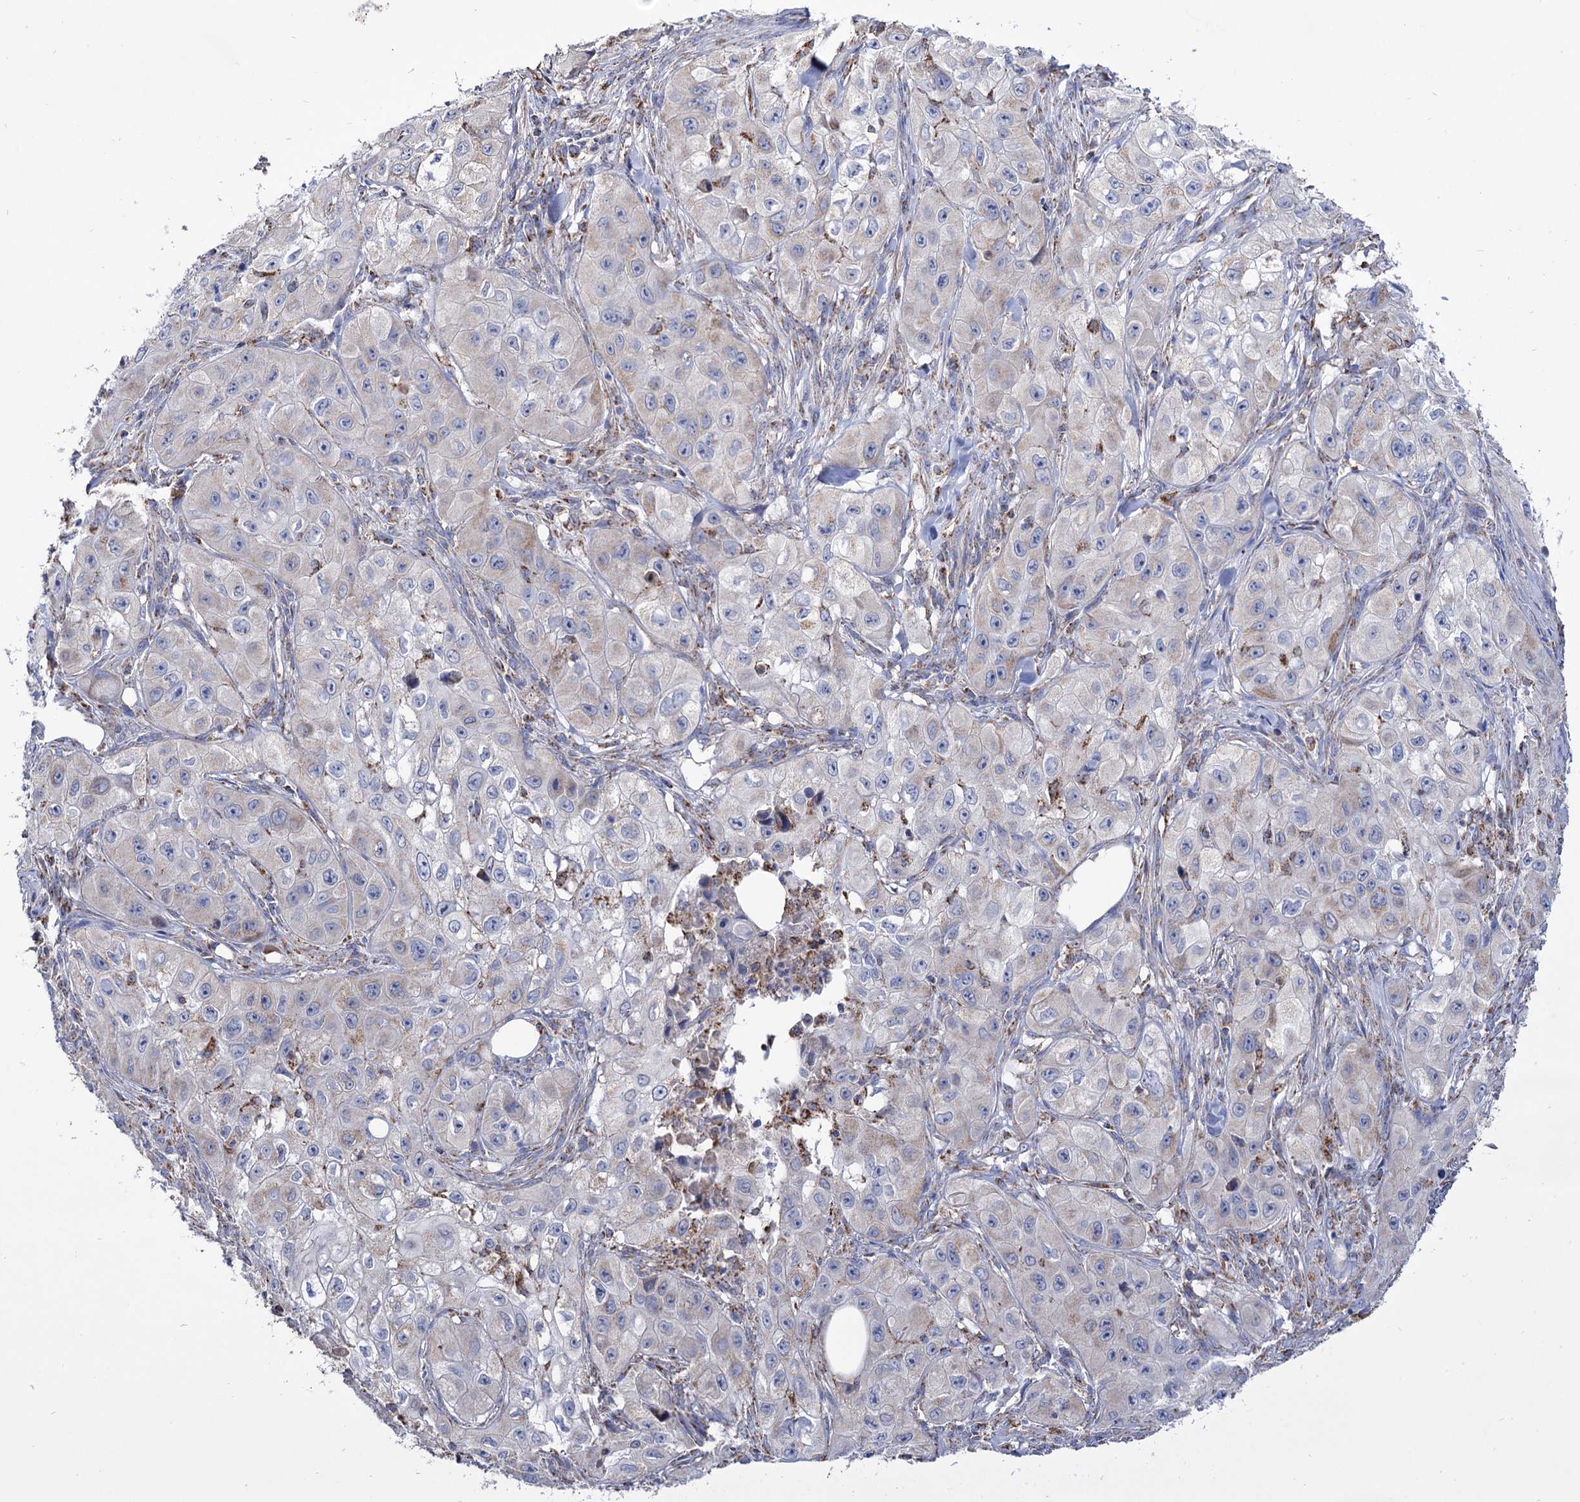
{"staining": {"intensity": "negative", "quantity": "none", "location": "none"}, "tissue": "skin cancer", "cell_type": "Tumor cells", "image_type": "cancer", "snomed": [{"axis": "morphology", "description": "Squamous cell carcinoma, NOS"}, {"axis": "topography", "description": "Skin"}, {"axis": "topography", "description": "Subcutis"}], "caption": "Immunohistochemistry (IHC) of skin cancer shows no expression in tumor cells.", "gene": "ABHD10", "patient": {"sex": "male", "age": 73}}